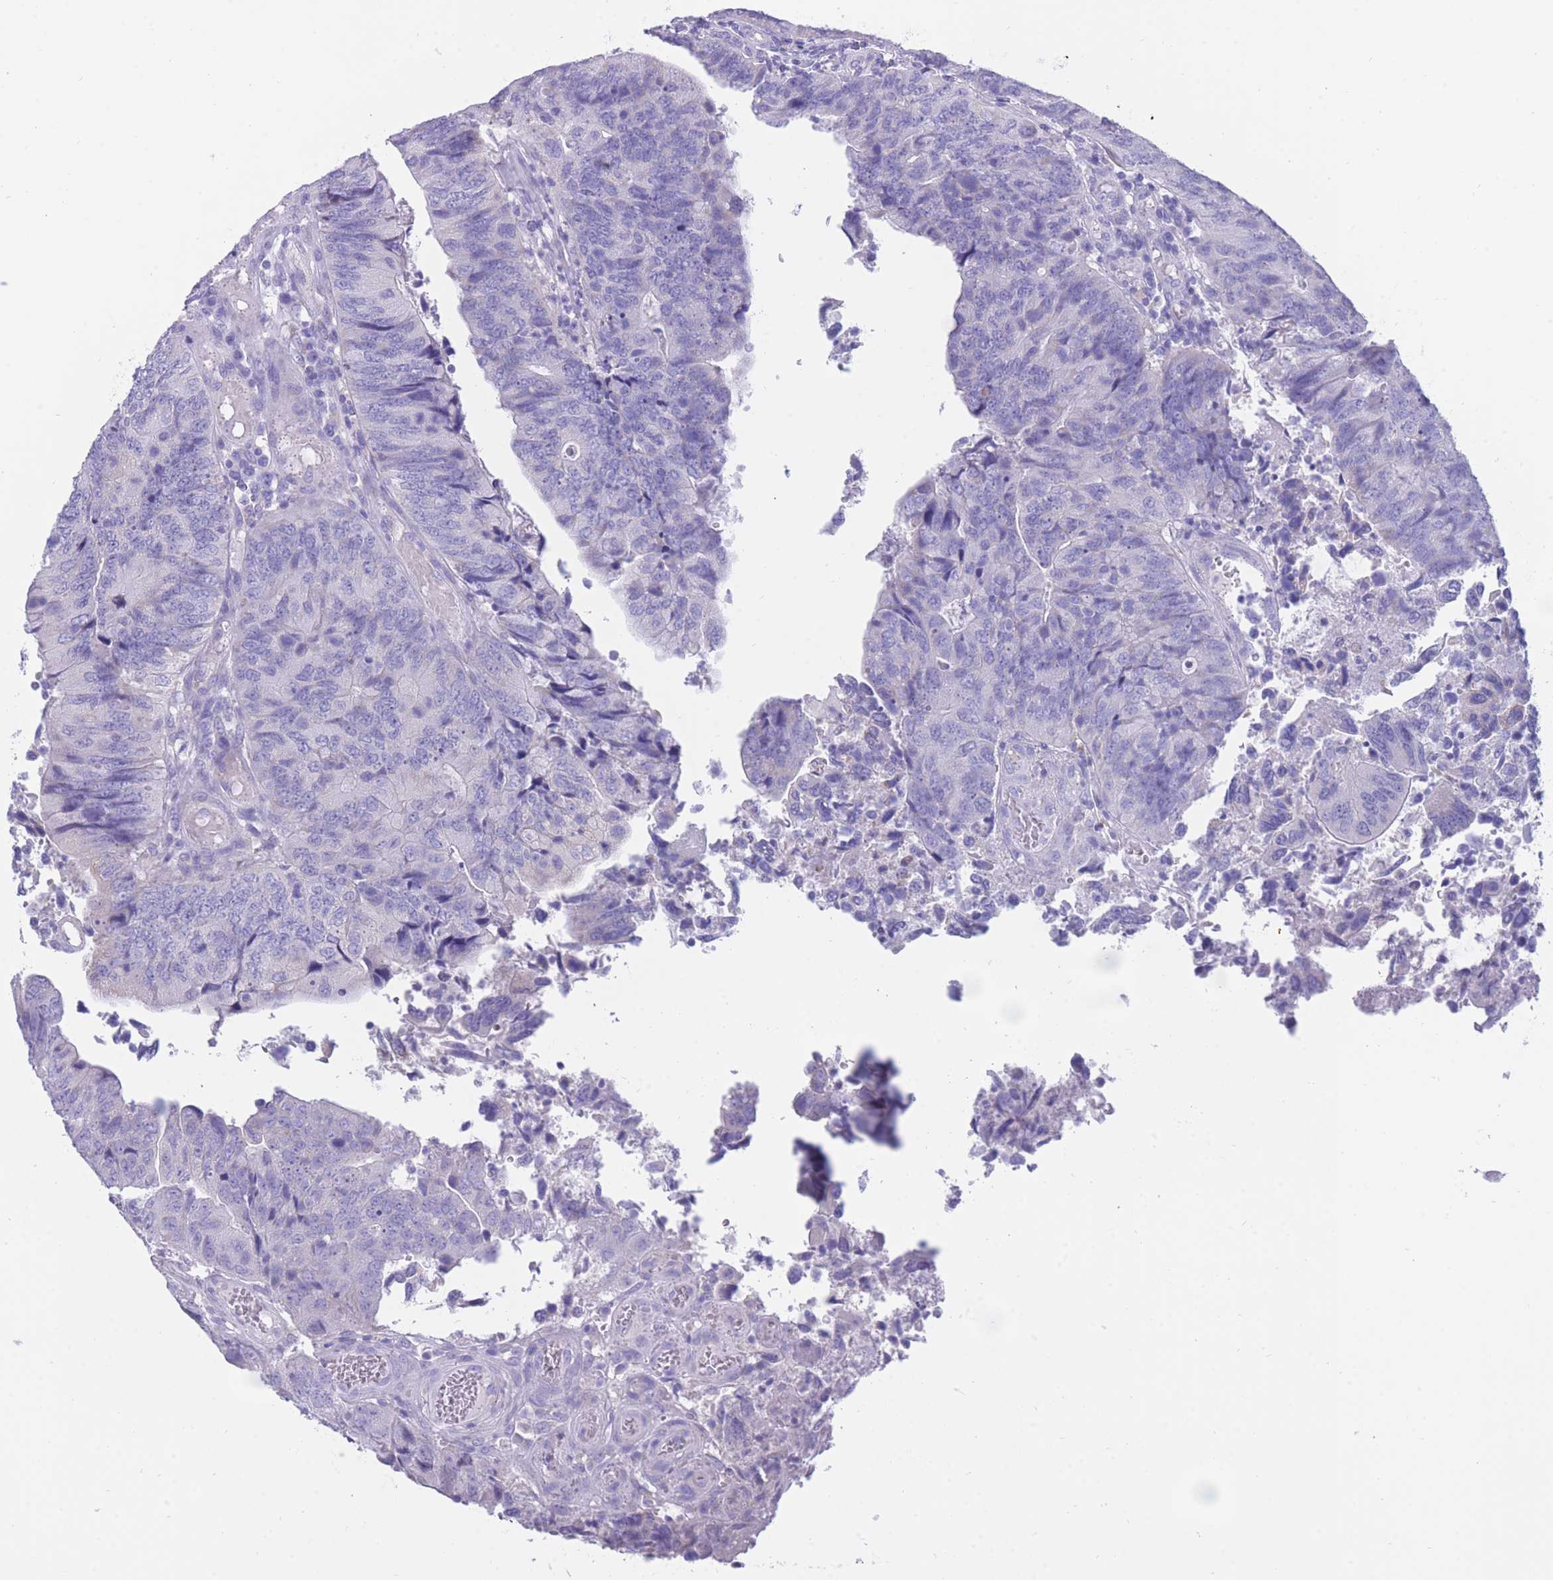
{"staining": {"intensity": "negative", "quantity": "none", "location": "none"}, "tissue": "colorectal cancer", "cell_type": "Tumor cells", "image_type": "cancer", "snomed": [{"axis": "morphology", "description": "Adenocarcinoma, NOS"}, {"axis": "topography", "description": "Colon"}], "caption": "An immunohistochemistry (IHC) photomicrograph of colorectal cancer (adenocarcinoma) is shown. There is no staining in tumor cells of colorectal cancer (adenocarcinoma).", "gene": "INTS2", "patient": {"sex": "female", "age": 67}}